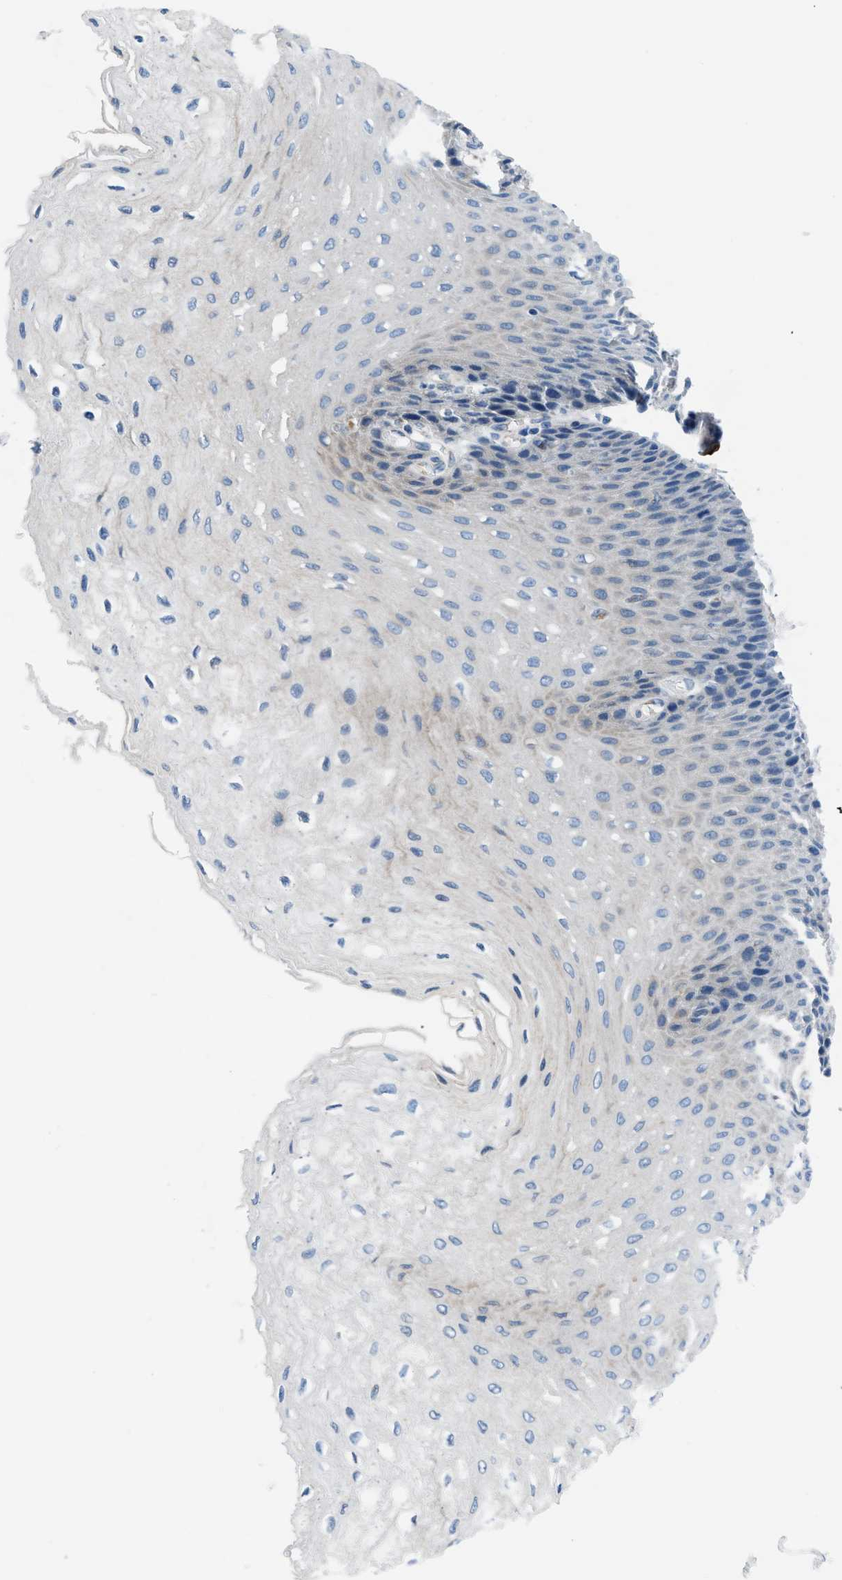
{"staining": {"intensity": "negative", "quantity": "none", "location": "none"}, "tissue": "esophagus", "cell_type": "Squamous epithelial cells", "image_type": "normal", "snomed": [{"axis": "morphology", "description": "Normal tissue, NOS"}, {"axis": "topography", "description": "Esophagus"}], "caption": "Protein analysis of normal esophagus reveals no significant staining in squamous epithelial cells. Brightfield microscopy of immunohistochemistry (IHC) stained with DAB (3,3'-diaminobenzidine) (brown) and hematoxylin (blue), captured at high magnification.", "gene": "PGR", "patient": {"sex": "female", "age": 72}}